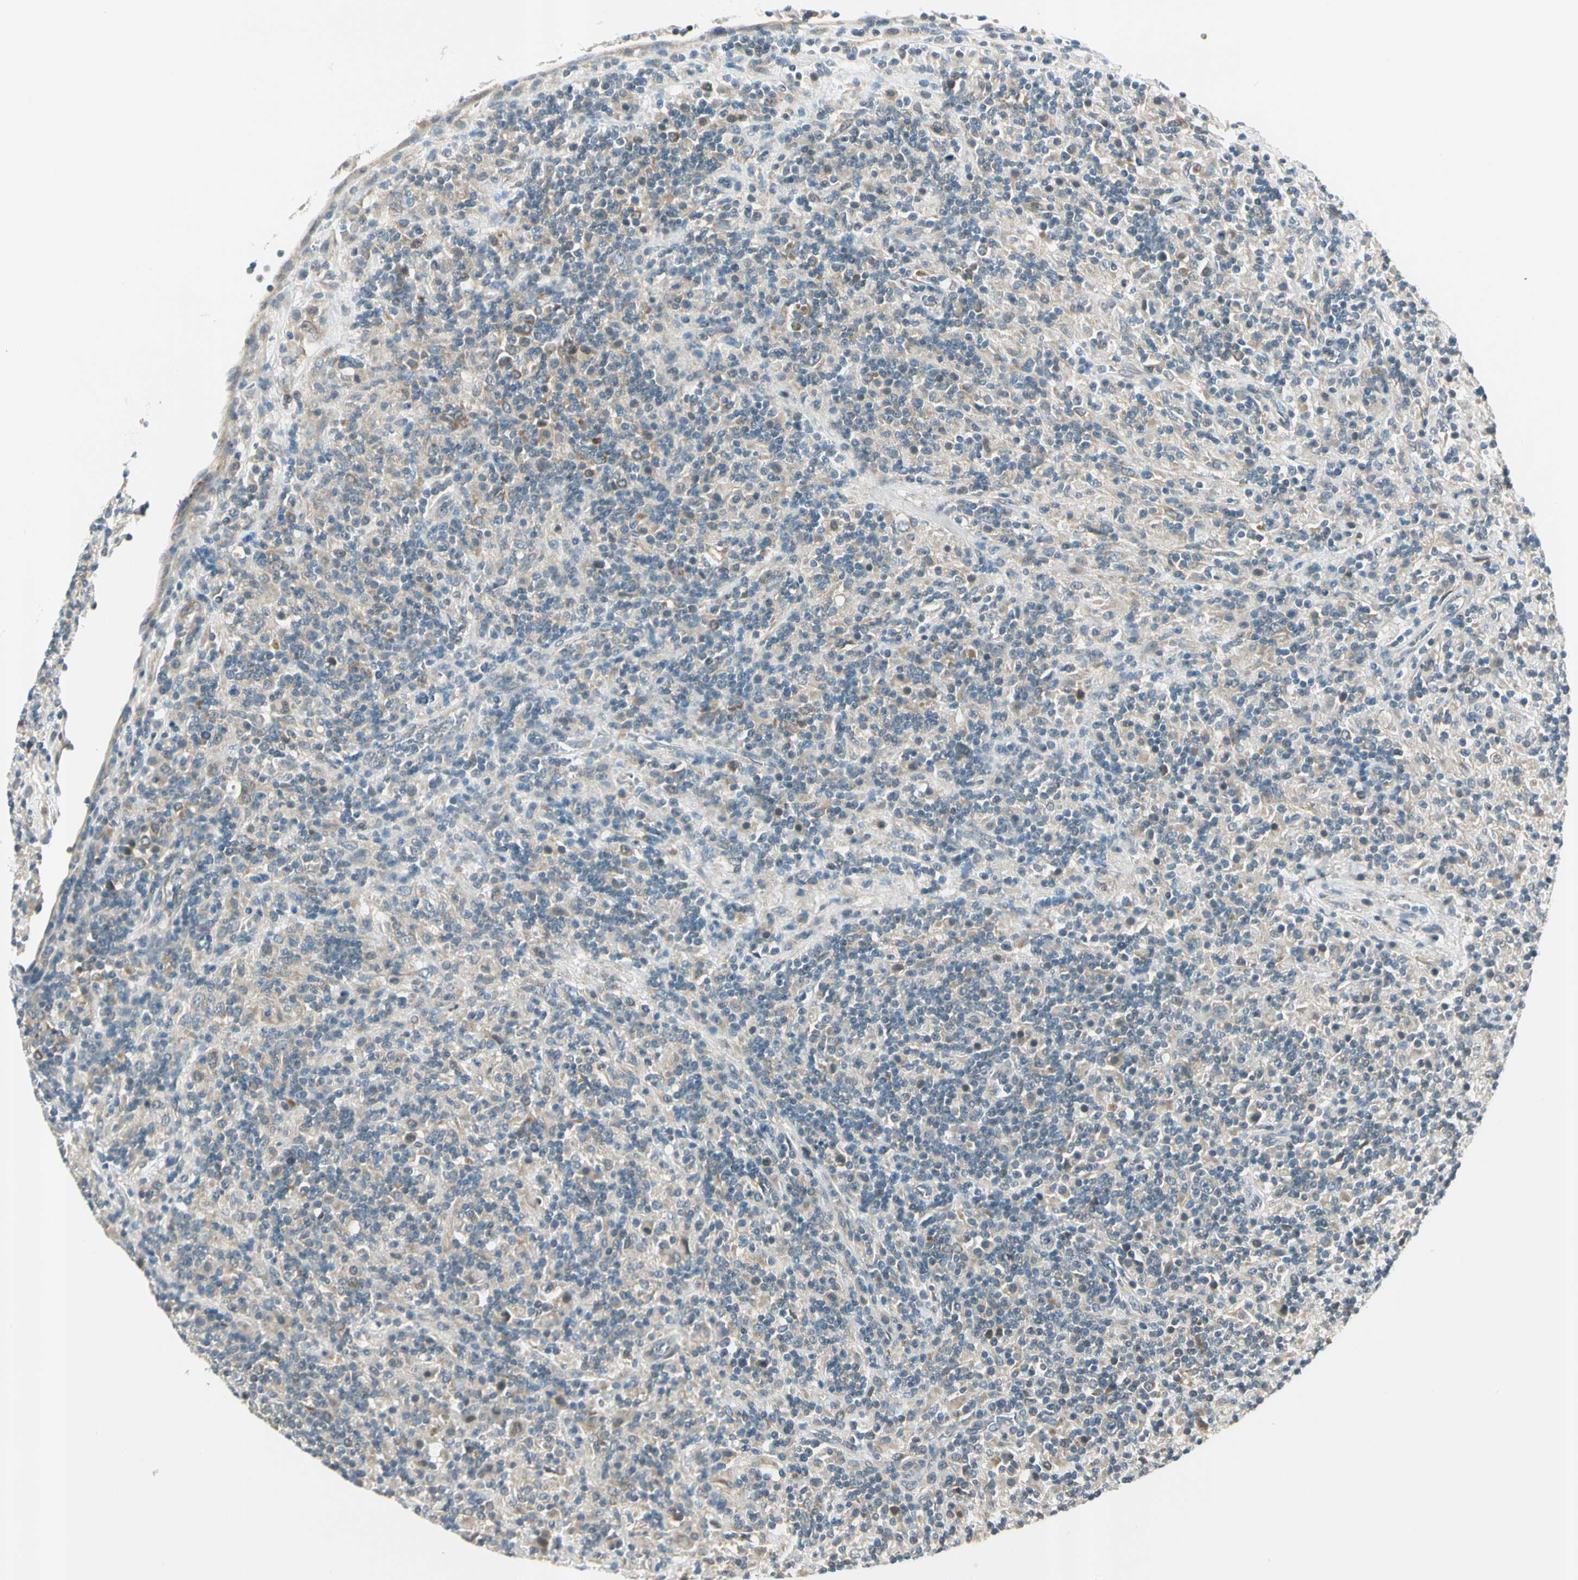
{"staining": {"intensity": "weak", "quantity": "<25%", "location": "cytoplasmic/membranous"}, "tissue": "lymphoma", "cell_type": "Tumor cells", "image_type": "cancer", "snomed": [{"axis": "morphology", "description": "Hodgkin's disease, NOS"}, {"axis": "topography", "description": "Lymph node"}], "caption": "Tumor cells are negative for brown protein staining in lymphoma.", "gene": "BNIP1", "patient": {"sex": "male", "age": 70}}